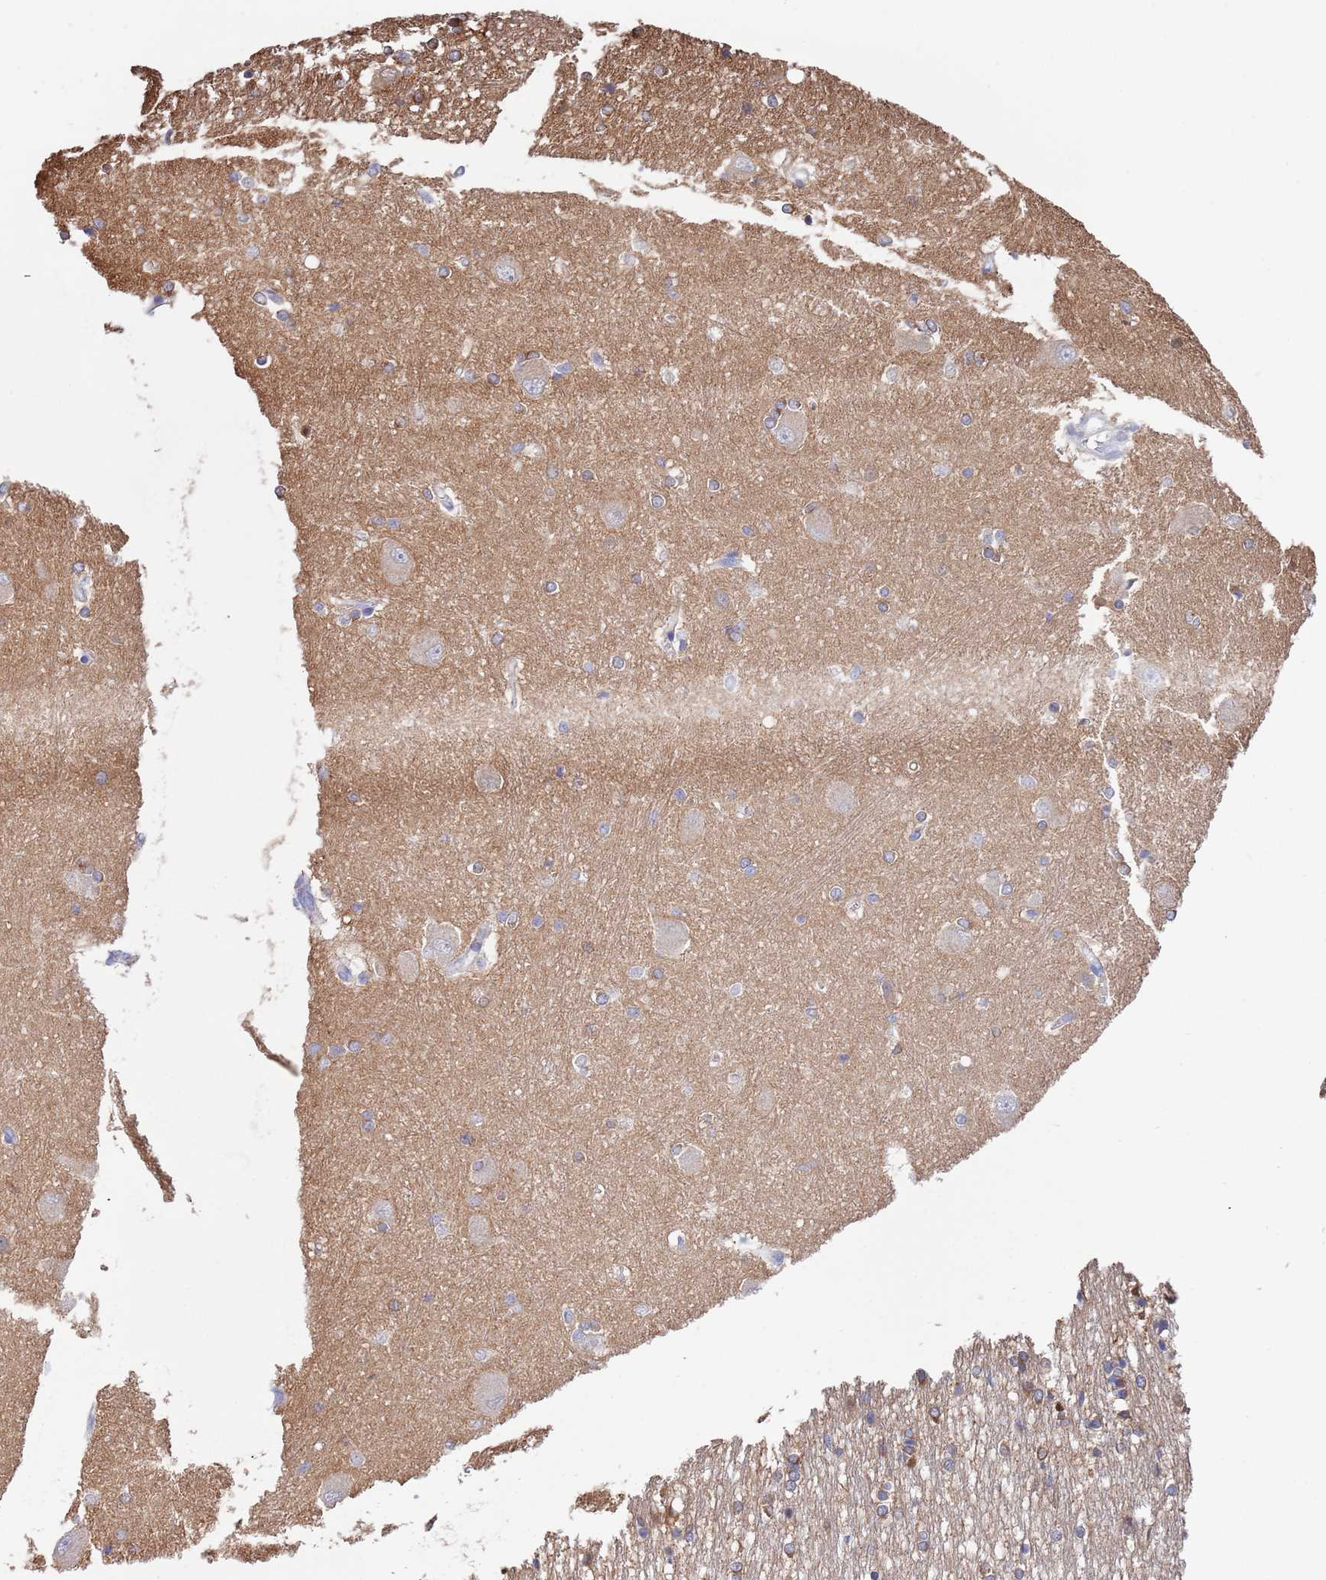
{"staining": {"intensity": "negative", "quantity": "none", "location": "none"}, "tissue": "caudate", "cell_type": "Glial cells", "image_type": "normal", "snomed": [{"axis": "morphology", "description": "Normal tissue, NOS"}, {"axis": "topography", "description": "Lateral ventricle wall"}], "caption": "High power microscopy histopathology image of an immunohistochemistry micrograph of unremarkable caudate, revealing no significant staining in glial cells. (DAB IHC with hematoxylin counter stain).", "gene": "LAMB4", "patient": {"sex": "male", "age": 37}}